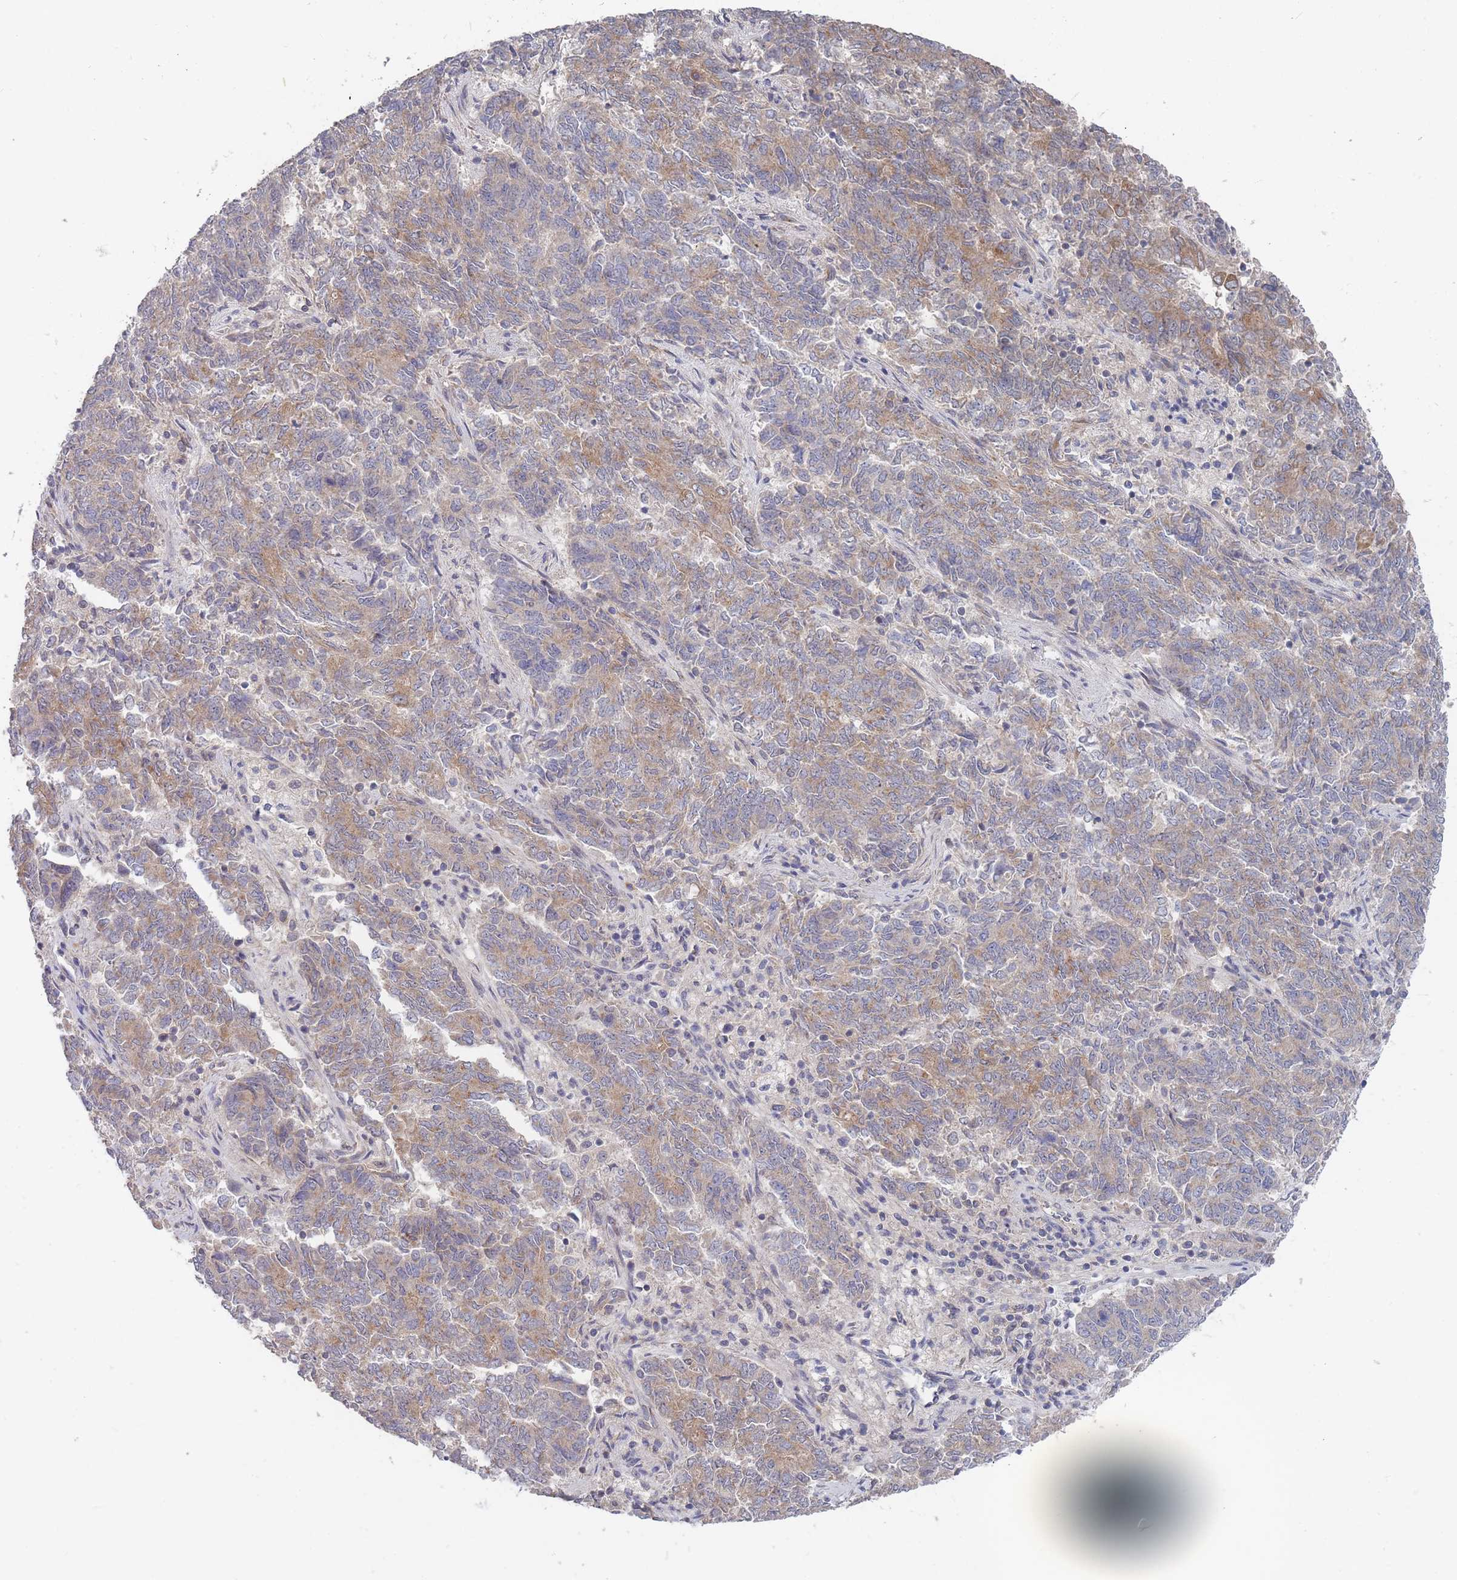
{"staining": {"intensity": "moderate", "quantity": "25%-75%", "location": "cytoplasmic/membranous"}, "tissue": "endometrial cancer", "cell_type": "Tumor cells", "image_type": "cancer", "snomed": [{"axis": "morphology", "description": "Adenocarcinoma, NOS"}, {"axis": "topography", "description": "Endometrium"}], "caption": "Protein analysis of adenocarcinoma (endometrial) tissue demonstrates moderate cytoplasmic/membranous staining in approximately 25%-75% of tumor cells.", "gene": "SLC35F5", "patient": {"sex": "female", "age": 80}}